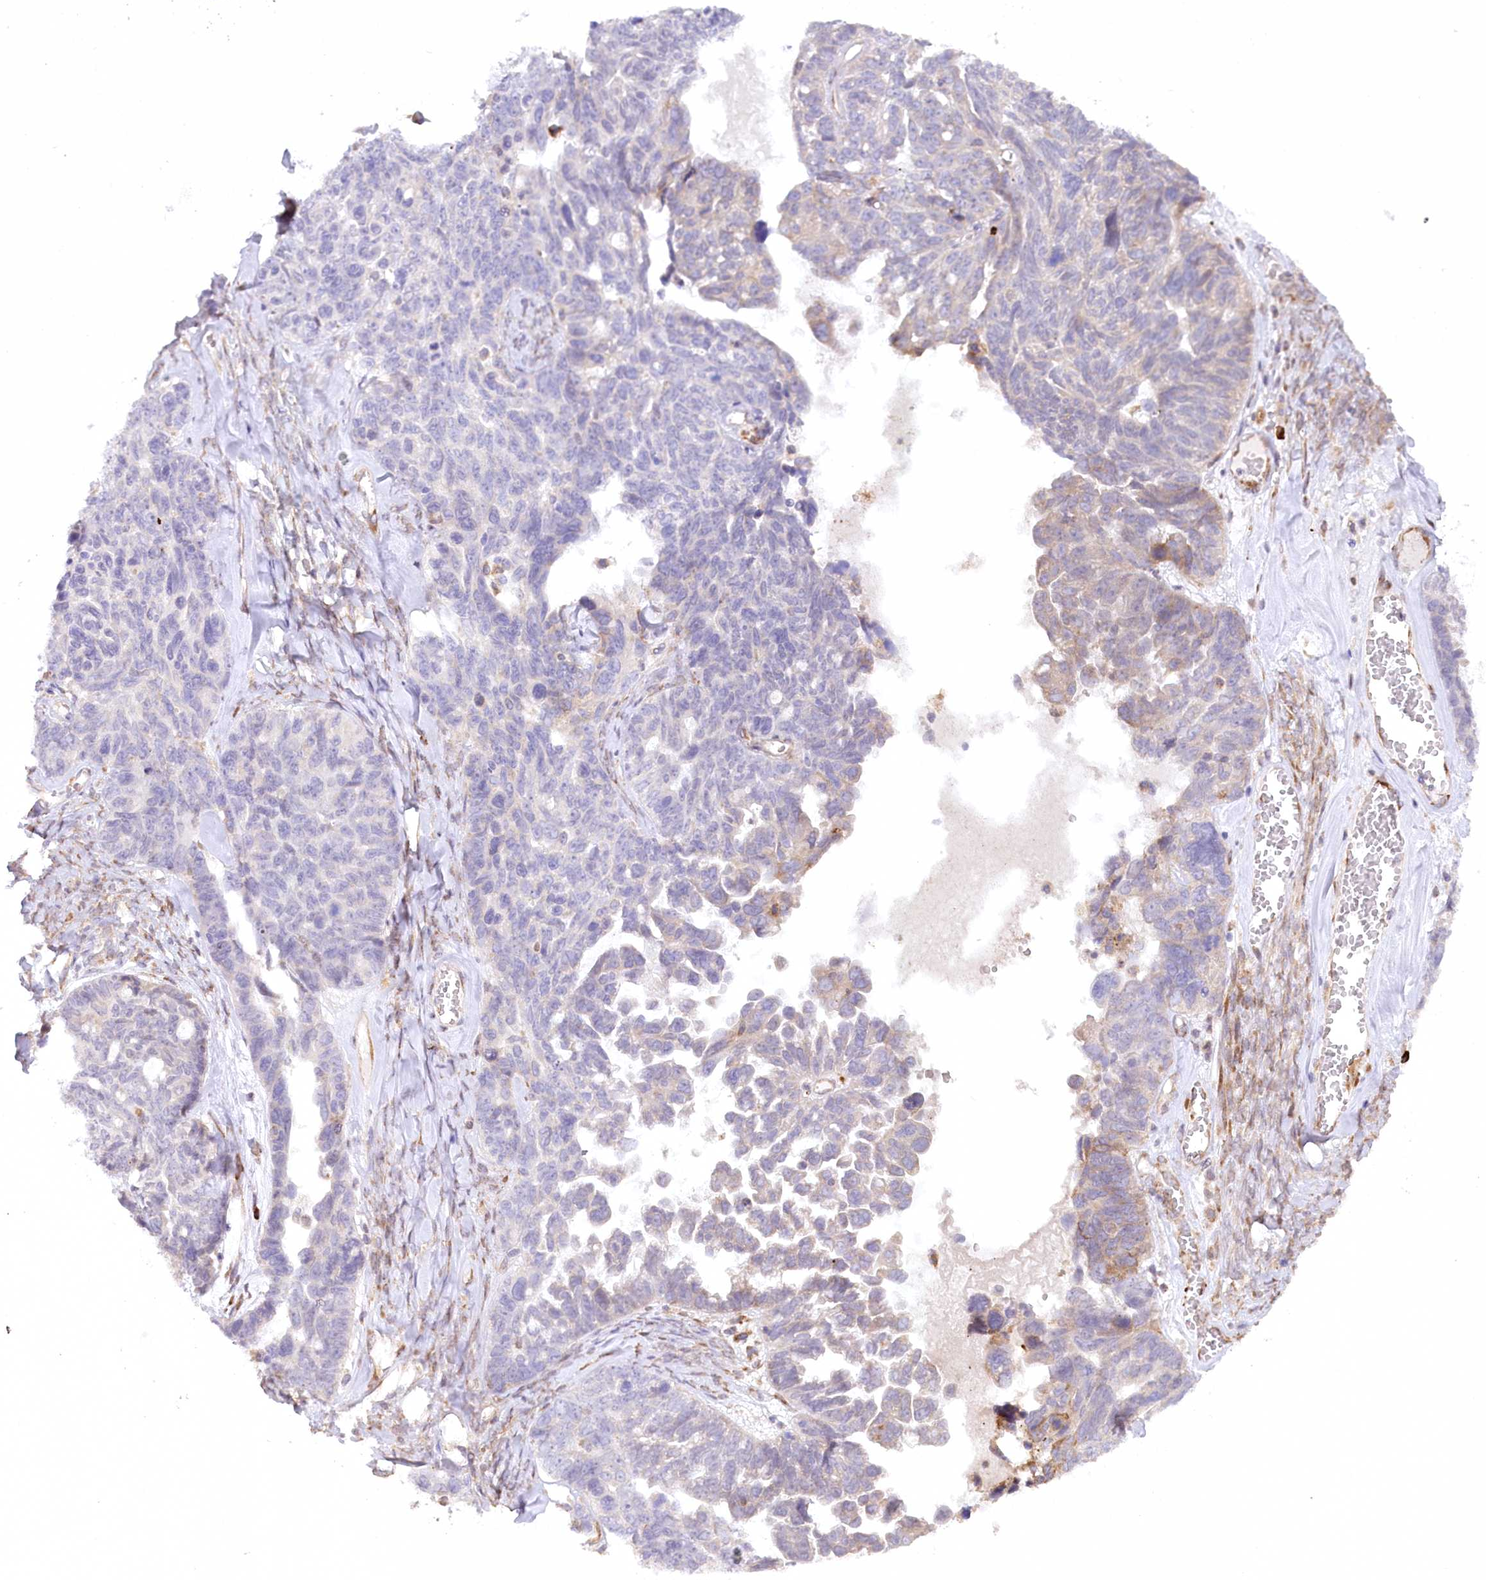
{"staining": {"intensity": "negative", "quantity": "none", "location": "none"}, "tissue": "ovarian cancer", "cell_type": "Tumor cells", "image_type": "cancer", "snomed": [{"axis": "morphology", "description": "Cystadenocarcinoma, serous, NOS"}, {"axis": "topography", "description": "Ovary"}], "caption": "The immunohistochemistry (IHC) photomicrograph has no significant expression in tumor cells of ovarian serous cystadenocarcinoma tissue.", "gene": "NCKAP5", "patient": {"sex": "female", "age": 79}}